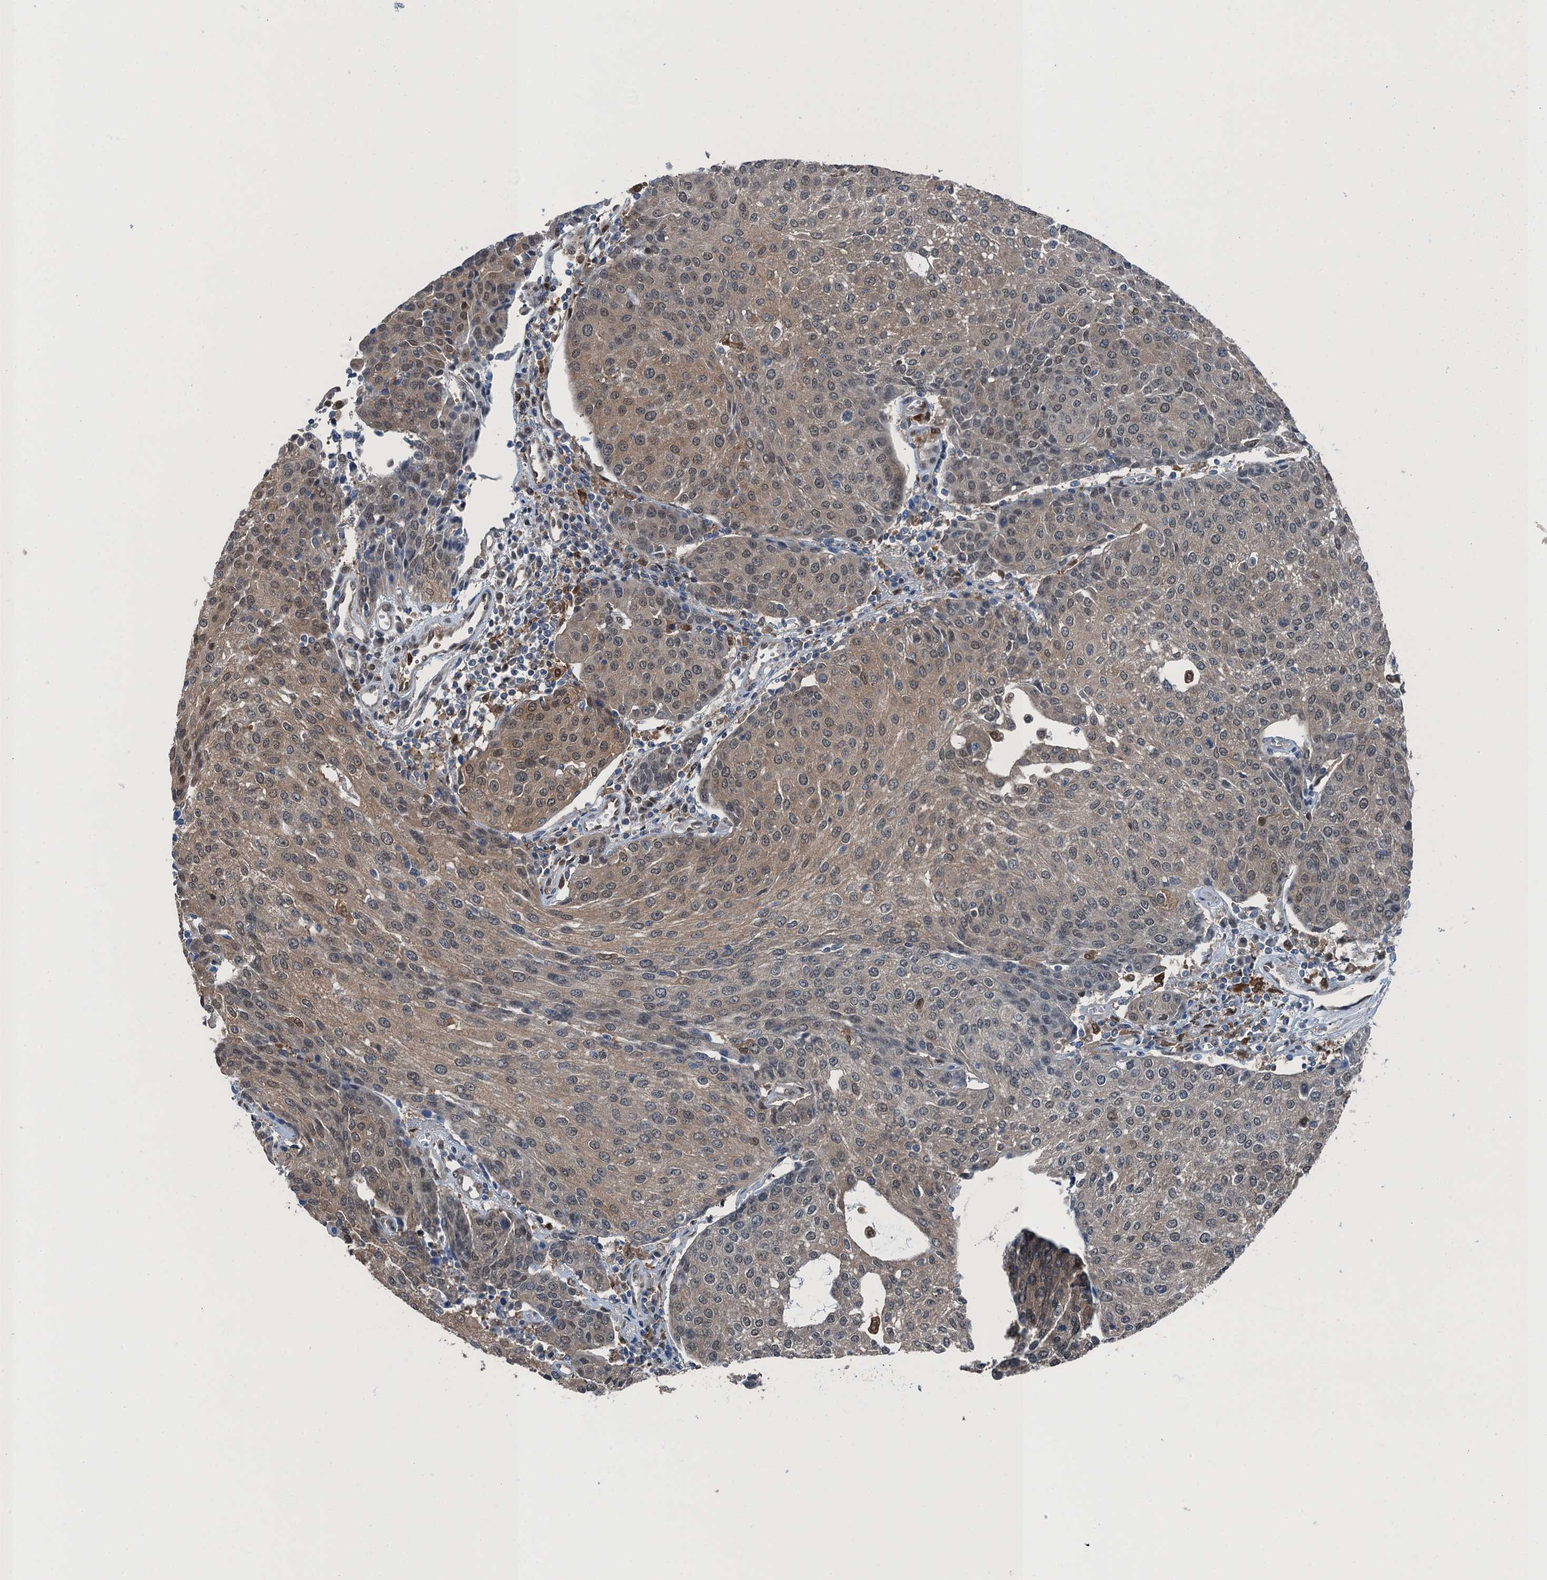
{"staining": {"intensity": "weak", "quantity": ">75%", "location": "cytoplasmic/membranous,nuclear"}, "tissue": "urothelial cancer", "cell_type": "Tumor cells", "image_type": "cancer", "snomed": [{"axis": "morphology", "description": "Urothelial carcinoma, High grade"}, {"axis": "topography", "description": "Urinary bladder"}], "caption": "A low amount of weak cytoplasmic/membranous and nuclear expression is present in approximately >75% of tumor cells in urothelial carcinoma (high-grade) tissue. The protein is shown in brown color, while the nuclei are stained blue.", "gene": "RNH1", "patient": {"sex": "female", "age": 85}}